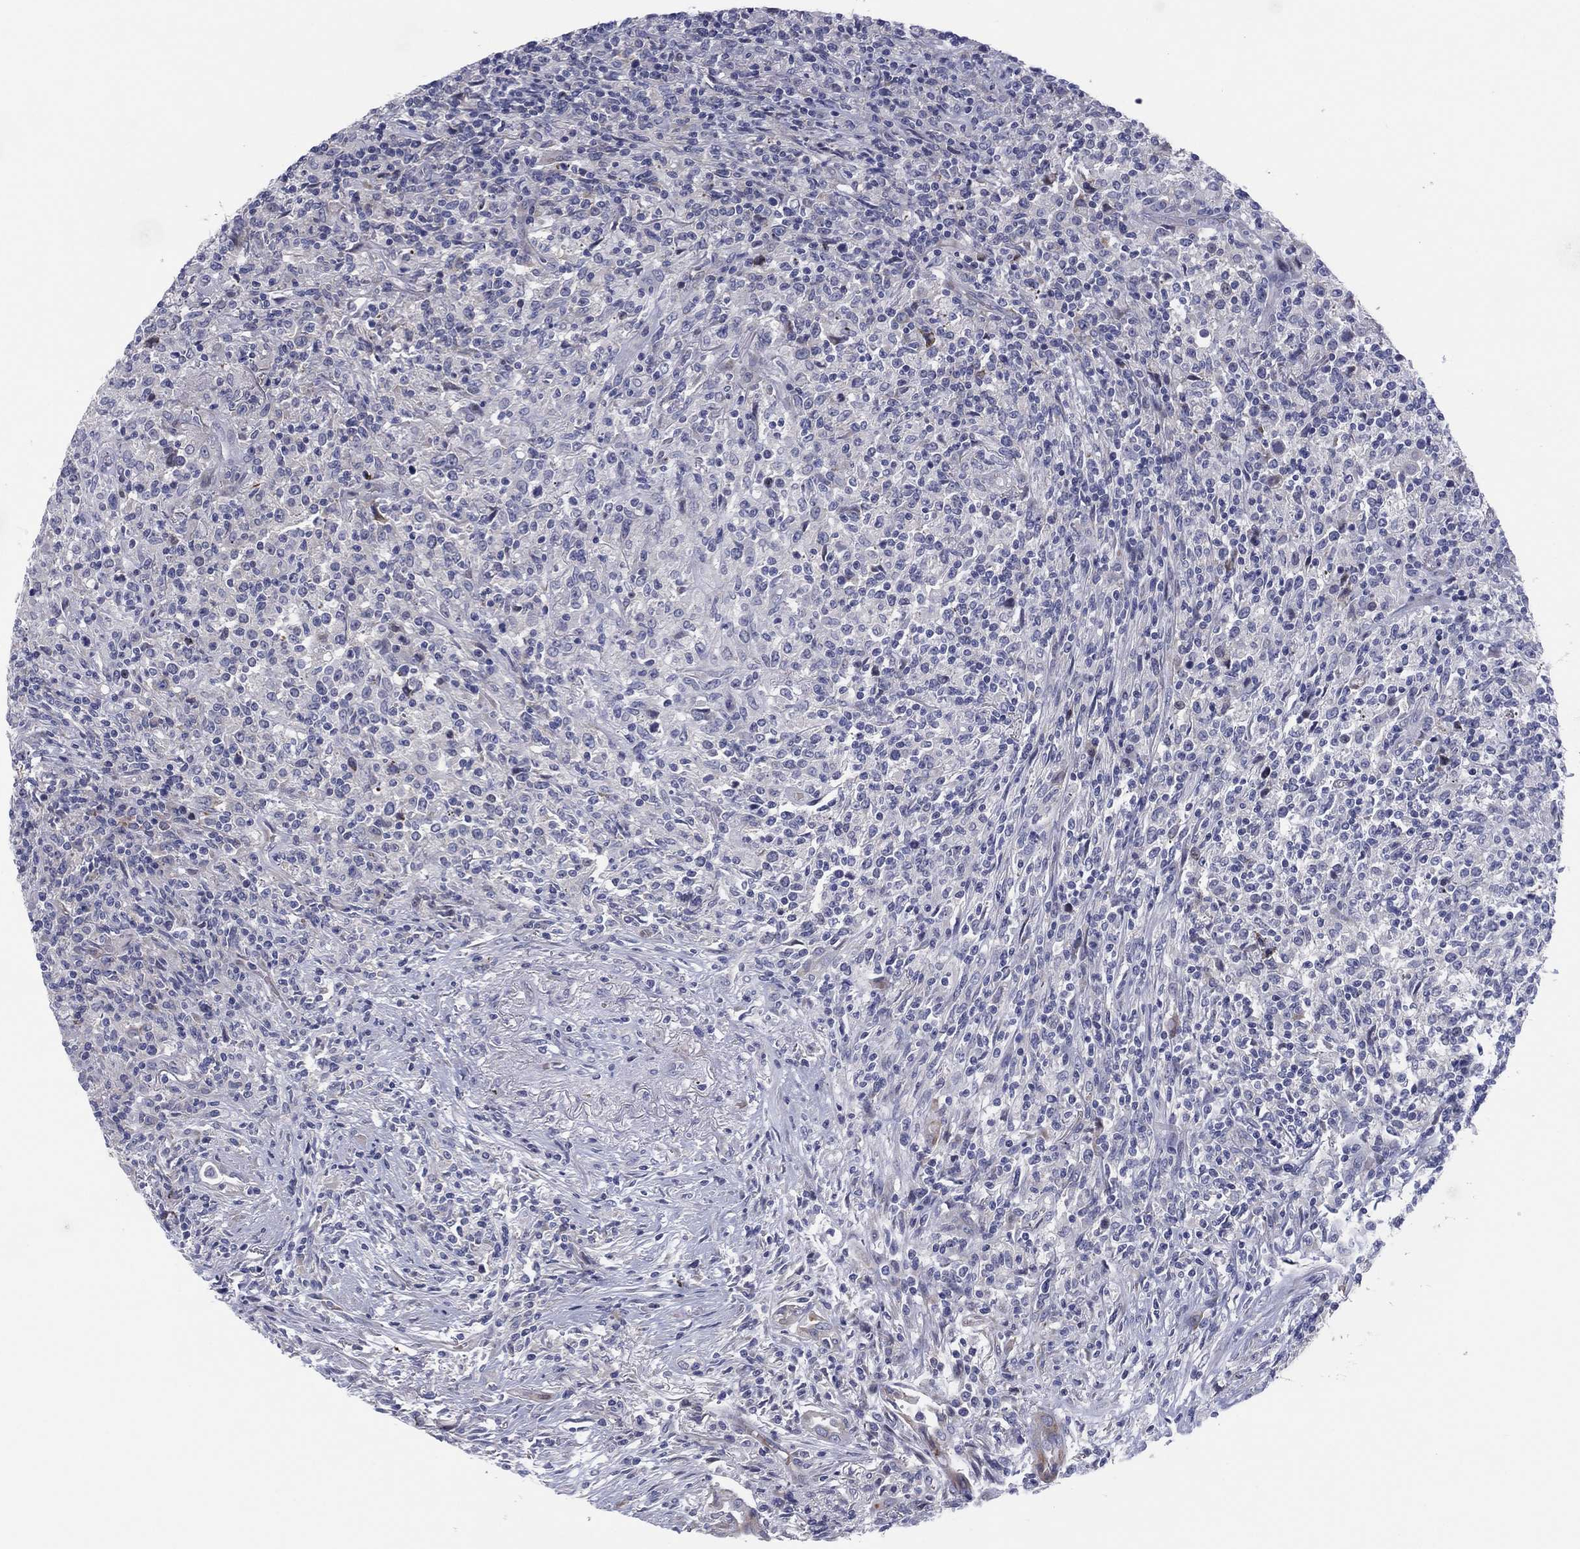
{"staining": {"intensity": "negative", "quantity": "none", "location": "none"}, "tissue": "lymphoma", "cell_type": "Tumor cells", "image_type": "cancer", "snomed": [{"axis": "morphology", "description": "Malignant lymphoma, non-Hodgkin's type, High grade"}, {"axis": "topography", "description": "Lung"}], "caption": "DAB immunohistochemical staining of high-grade malignant lymphoma, non-Hodgkin's type demonstrates no significant staining in tumor cells. (Brightfield microscopy of DAB immunohistochemistry (IHC) at high magnification).", "gene": "HEATR4", "patient": {"sex": "male", "age": 79}}